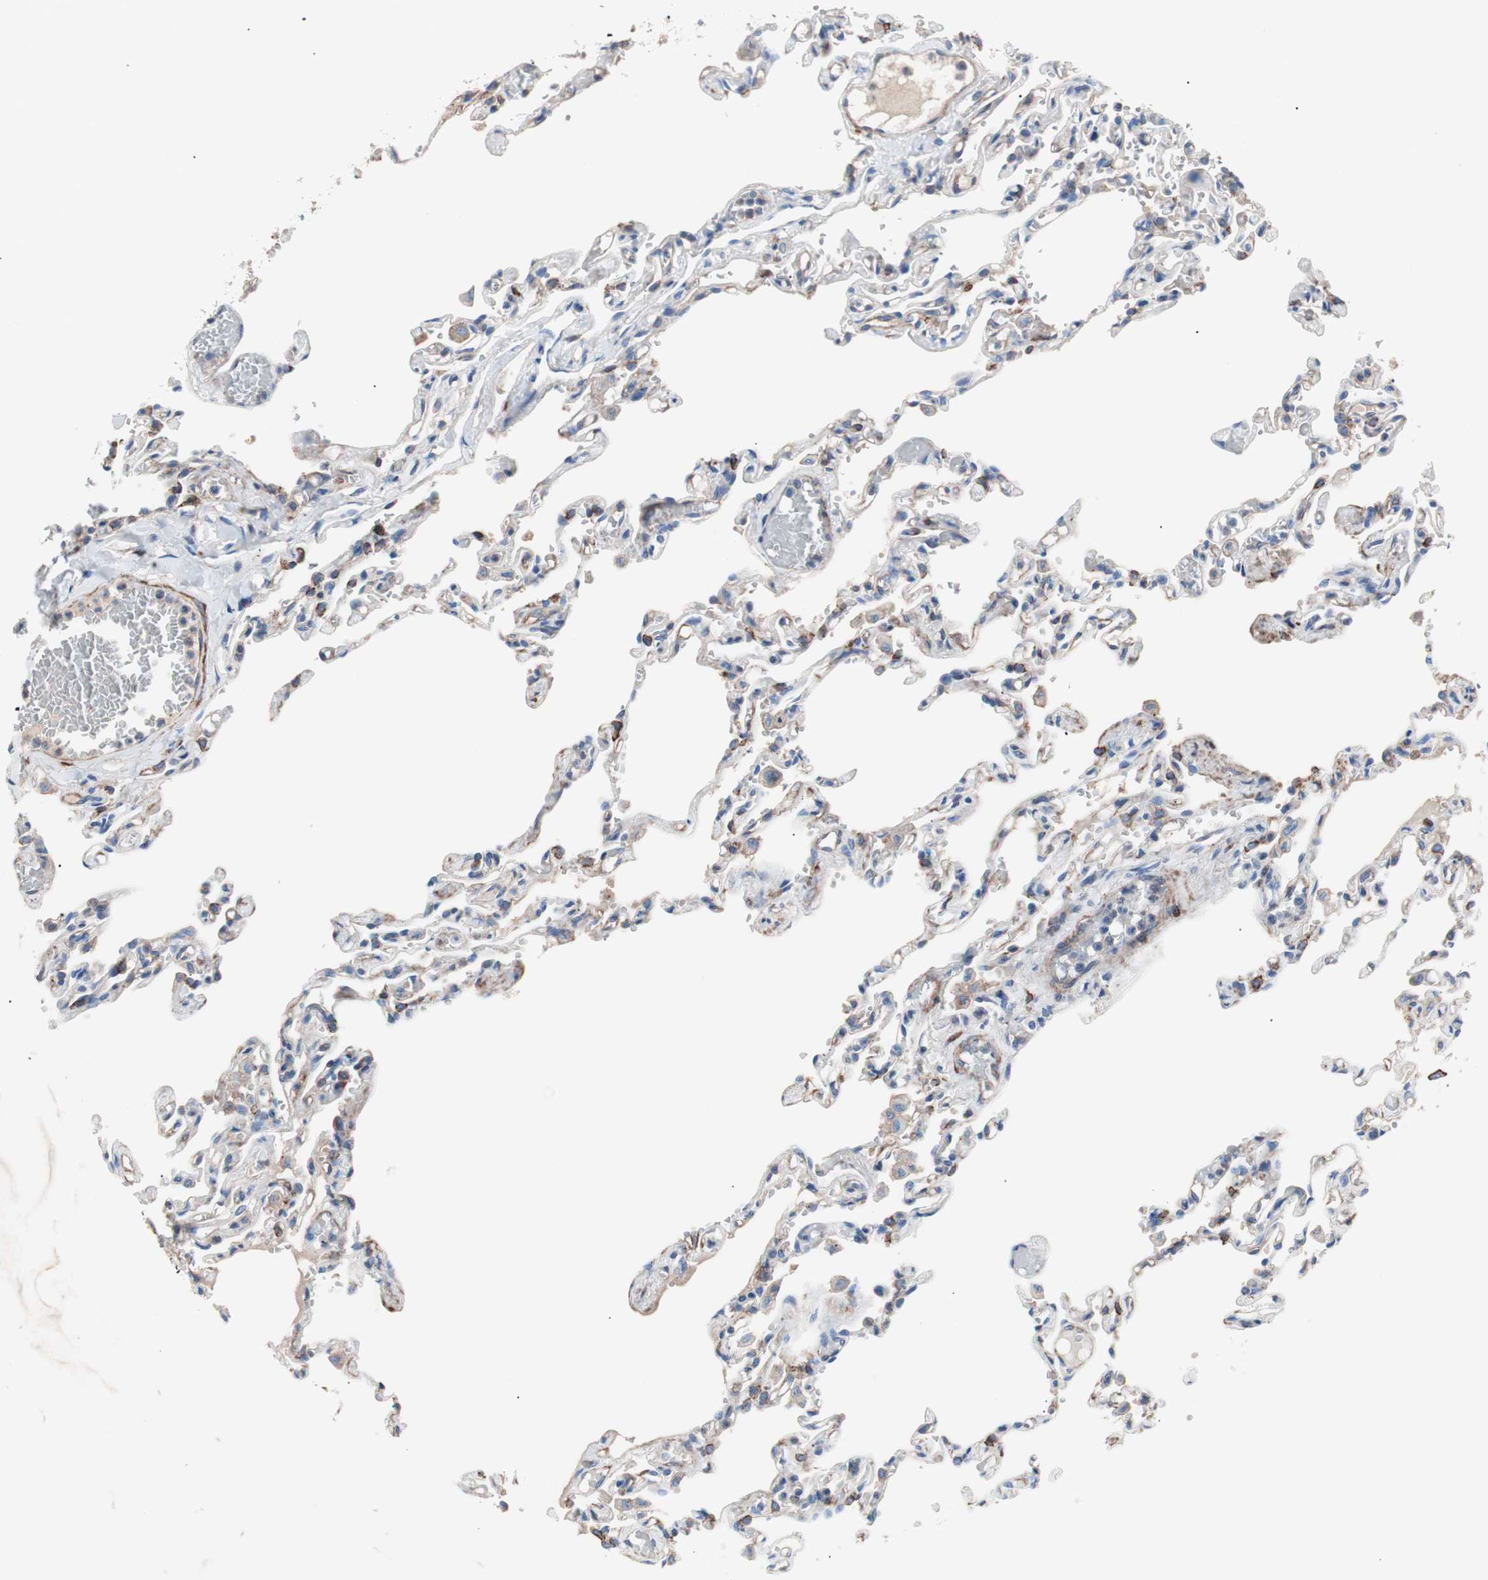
{"staining": {"intensity": "moderate", "quantity": "<25%", "location": "cytoplasmic/membranous"}, "tissue": "lung", "cell_type": "Alveolar cells", "image_type": "normal", "snomed": [{"axis": "morphology", "description": "Normal tissue, NOS"}, {"axis": "topography", "description": "Lung"}], "caption": "About <25% of alveolar cells in unremarkable lung show moderate cytoplasmic/membranous protein staining as visualized by brown immunohistochemical staining.", "gene": "GPR160", "patient": {"sex": "male", "age": 21}}